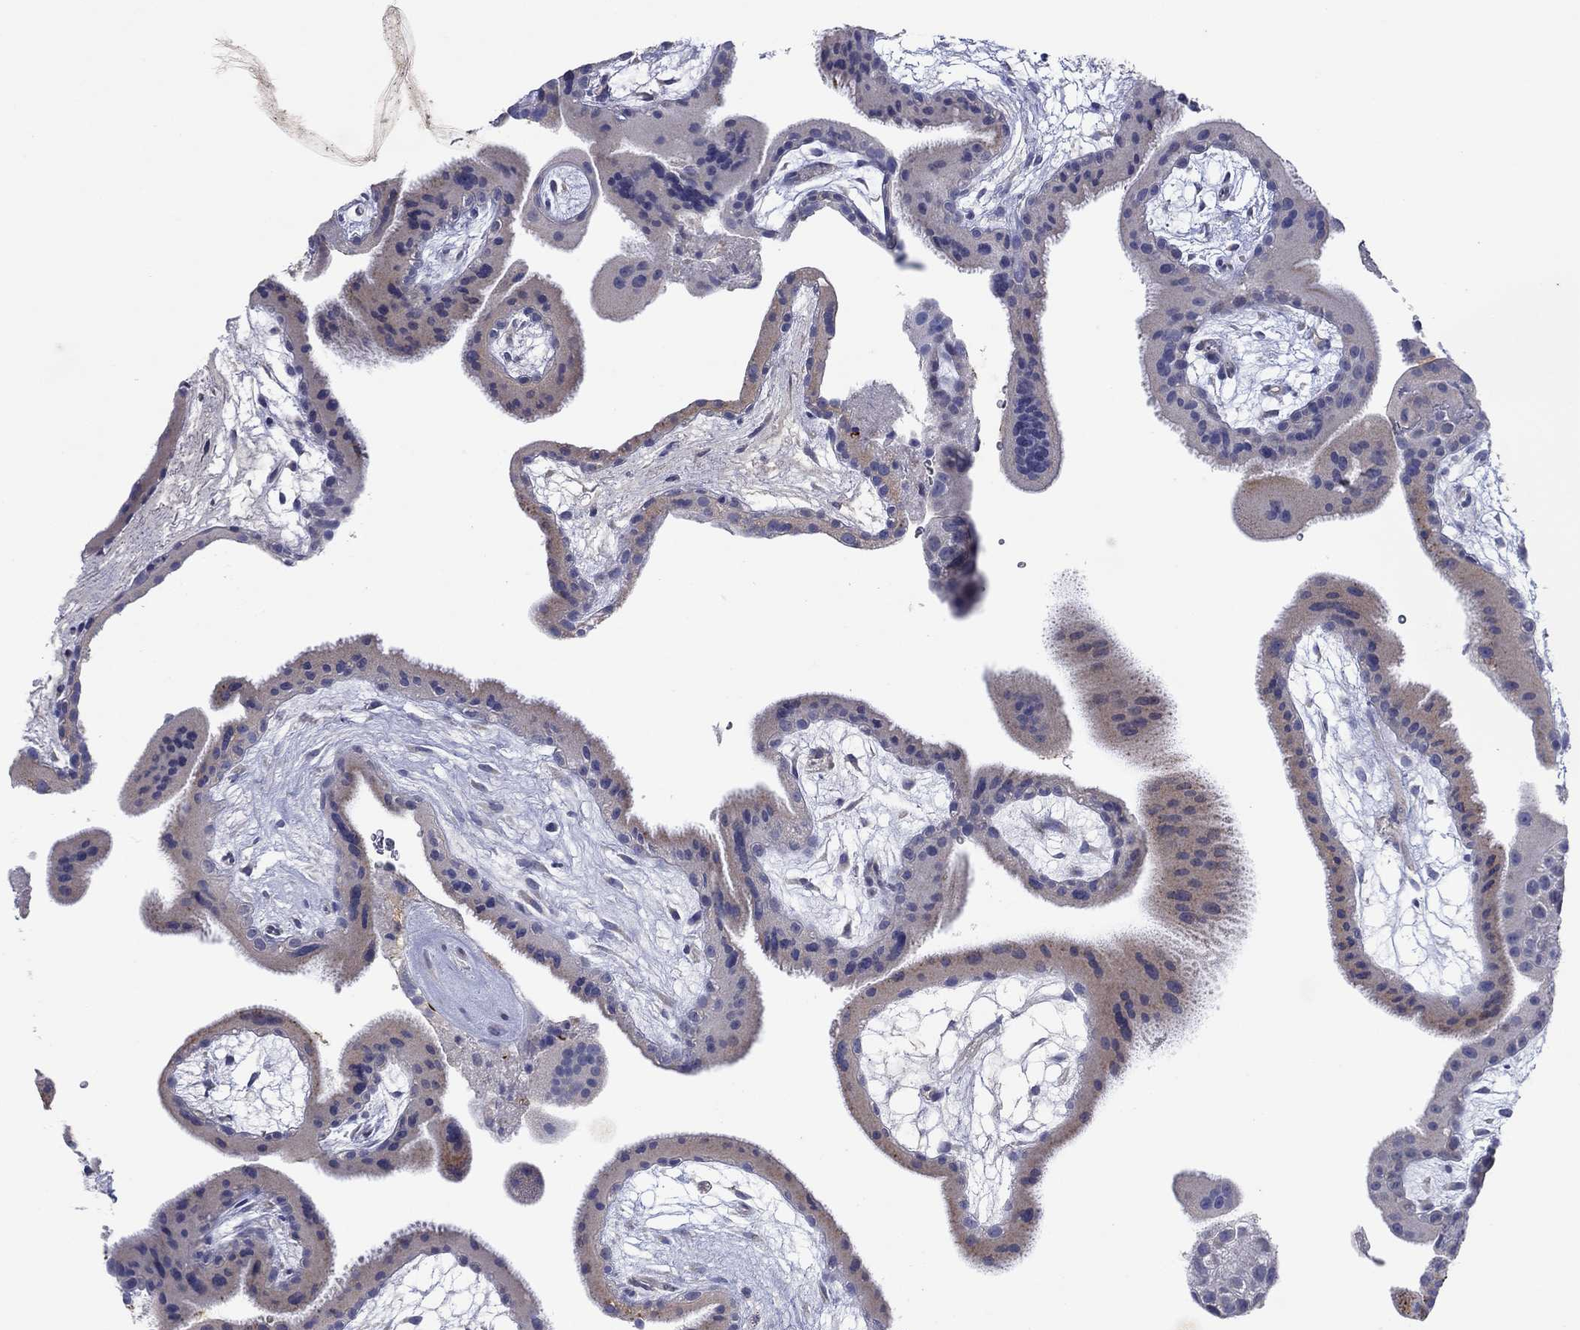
{"staining": {"intensity": "negative", "quantity": "none", "location": "none"}, "tissue": "placenta", "cell_type": "Decidual cells", "image_type": "normal", "snomed": [{"axis": "morphology", "description": "Normal tissue, NOS"}, {"axis": "topography", "description": "Placenta"}], "caption": "An IHC image of normal placenta is shown. There is no staining in decidual cells of placenta. (DAB (3,3'-diaminobenzidine) immunohistochemistry visualized using brightfield microscopy, high magnification).", "gene": "PLCL2", "patient": {"sex": "female", "age": 19}}